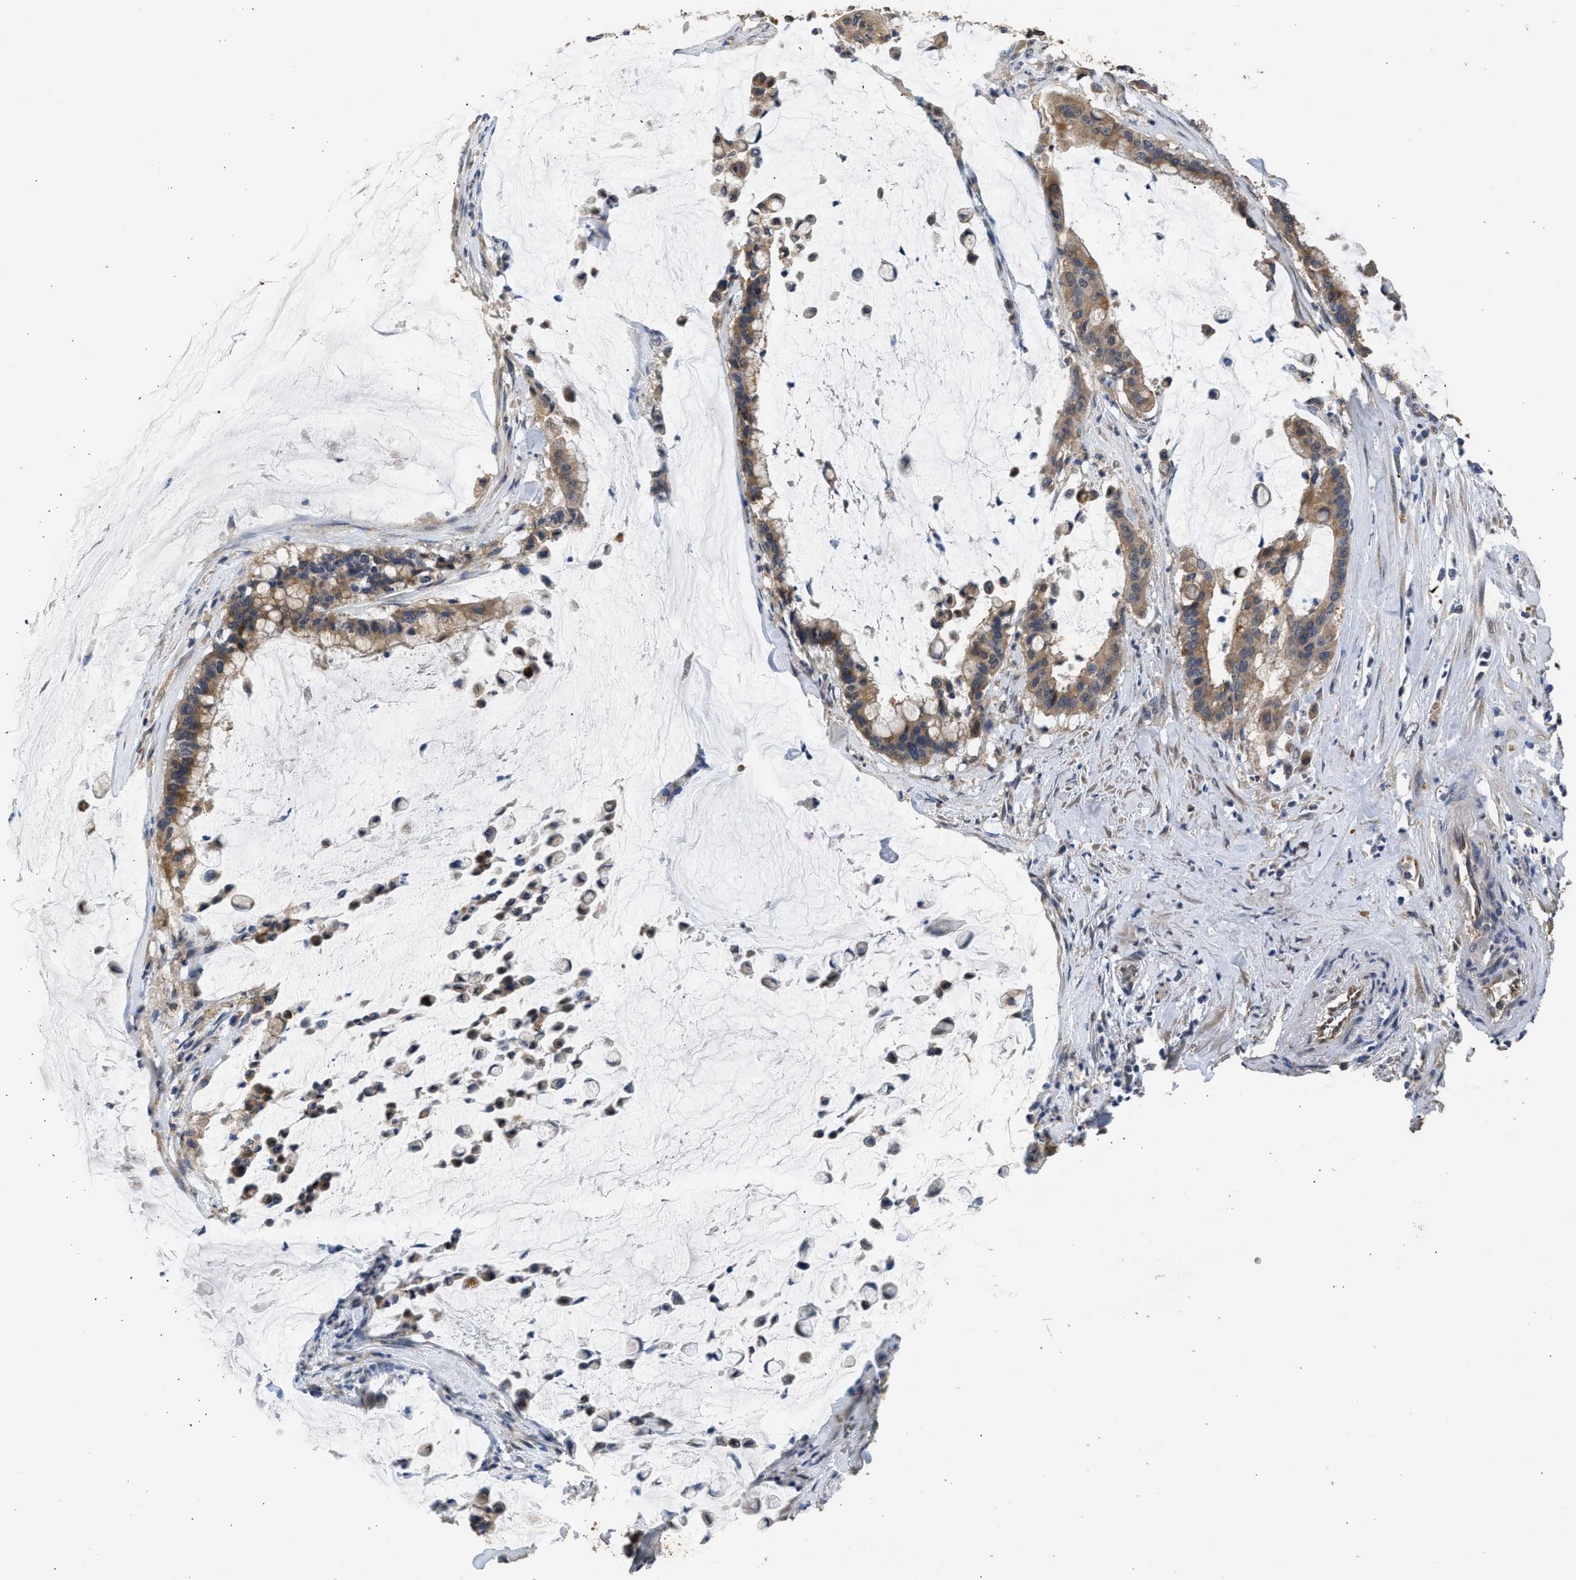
{"staining": {"intensity": "moderate", "quantity": ">75%", "location": "cytoplasmic/membranous"}, "tissue": "pancreatic cancer", "cell_type": "Tumor cells", "image_type": "cancer", "snomed": [{"axis": "morphology", "description": "Adenocarcinoma, NOS"}, {"axis": "topography", "description": "Pancreas"}], "caption": "Immunohistochemical staining of pancreatic cancer (adenocarcinoma) displays moderate cytoplasmic/membranous protein staining in approximately >75% of tumor cells.", "gene": "SPINT2", "patient": {"sex": "male", "age": 41}}